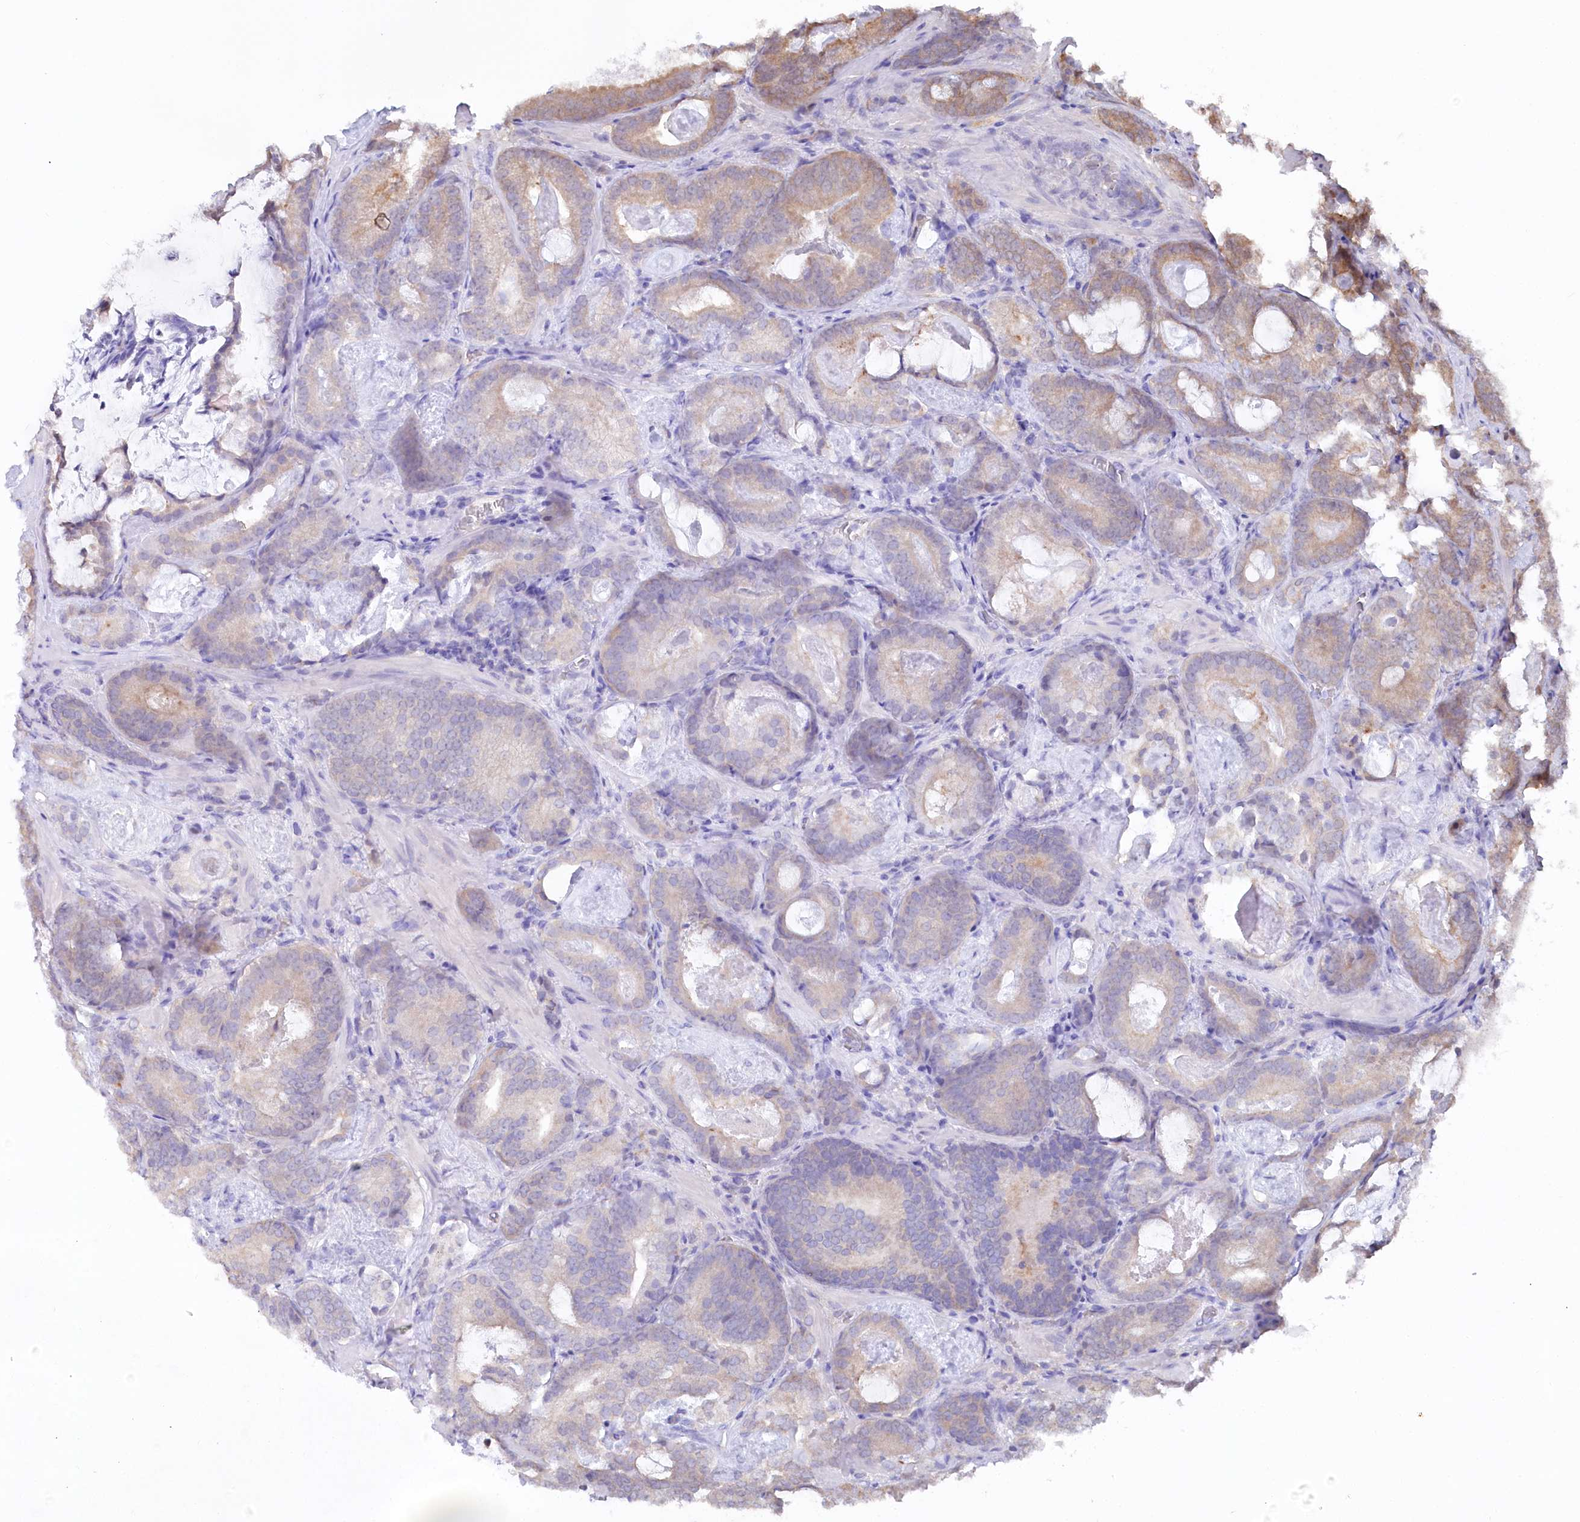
{"staining": {"intensity": "weak", "quantity": "<25%", "location": "cytoplasmic/membranous"}, "tissue": "prostate cancer", "cell_type": "Tumor cells", "image_type": "cancer", "snomed": [{"axis": "morphology", "description": "Adenocarcinoma, Low grade"}, {"axis": "topography", "description": "Prostate"}], "caption": "The immunohistochemistry histopathology image has no significant expression in tumor cells of prostate low-grade adenocarcinoma tissue. The staining is performed using DAB (3,3'-diaminobenzidine) brown chromogen with nuclei counter-stained in using hematoxylin.", "gene": "PSMA1", "patient": {"sex": "male", "age": 60}}